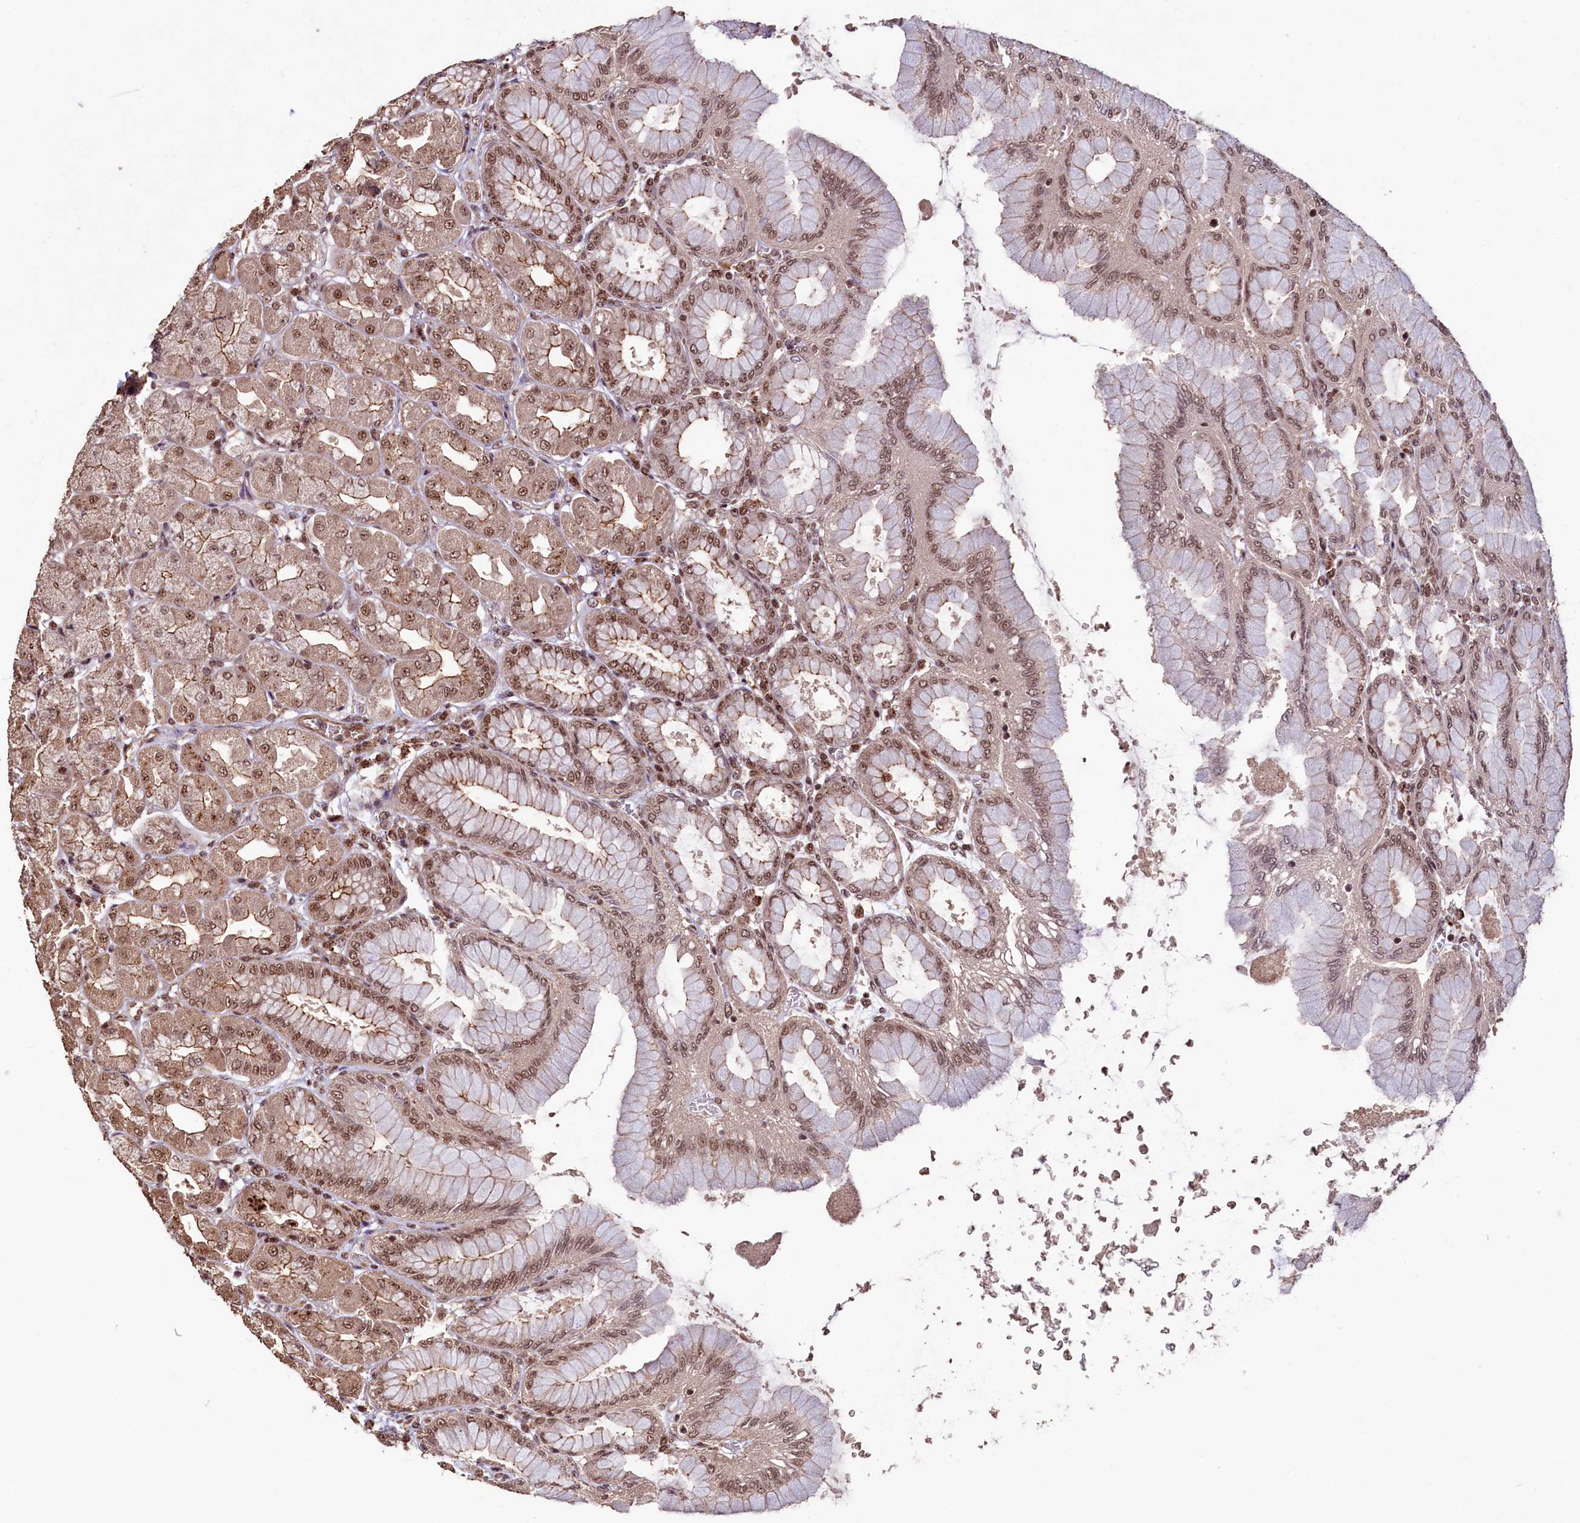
{"staining": {"intensity": "strong", "quantity": ">75%", "location": "cytoplasmic/membranous,nuclear"}, "tissue": "stomach", "cell_type": "Glandular cells", "image_type": "normal", "snomed": [{"axis": "morphology", "description": "Normal tissue, NOS"}, {"axis": "topography", "description": "Stomach, upper"}], "caption": "Stomach stained with DAB (3,3'-diaminobenzidine) immunohistochemistry (IHC) reveals high levels of strong cytoplasmic/membranous,nuclear staining in approximately >75% of glandular cells.", "gene": "SFSWAP", "patient": {"sex": "female", "age": 56}}